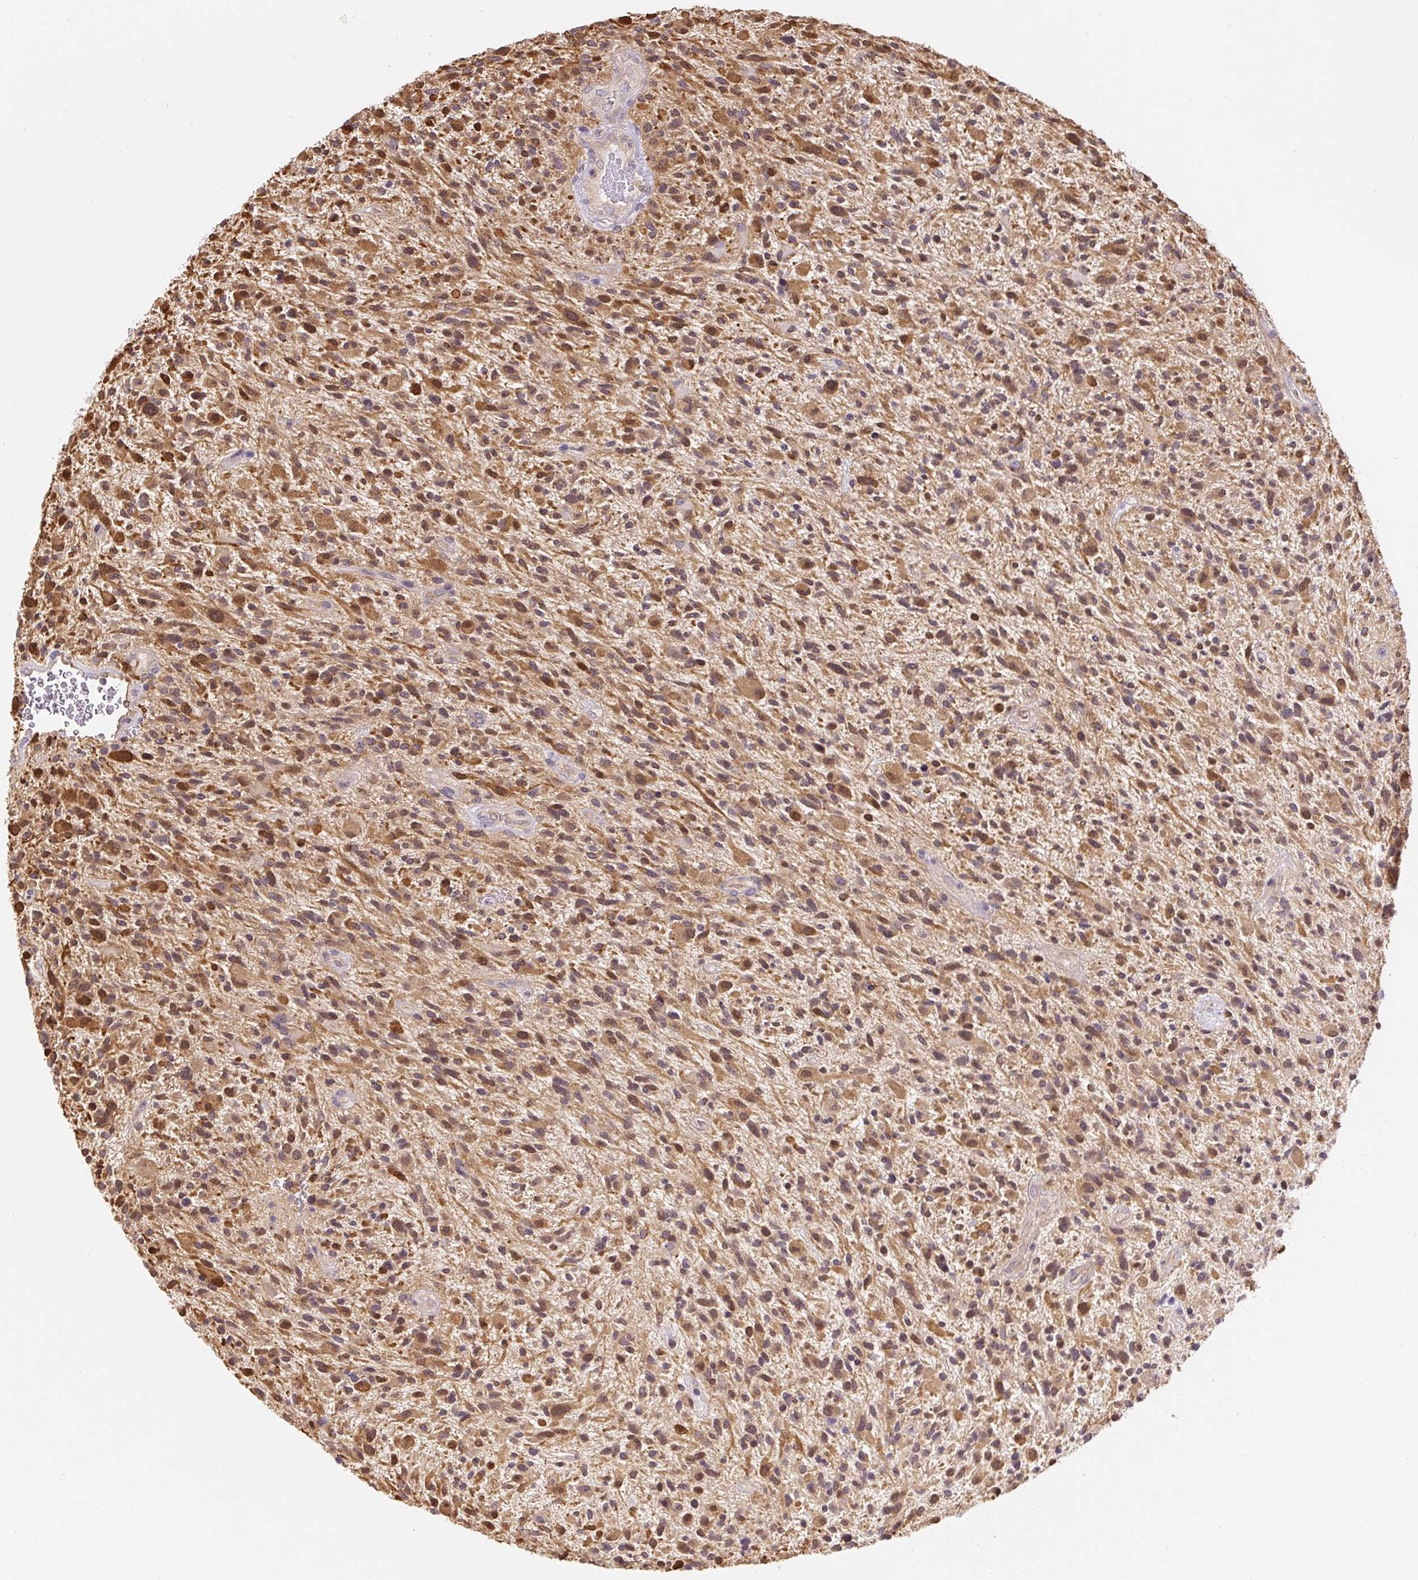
{"staining": {"intensity": "moderate", "quantity": ">75%", "location": "cytoplasmic/membranous,nuclear"}, "tissue": "glioma", "cell_type": "Tumor cells", "image_type": "cancer", "snomed": [{"axis": "morphology", "description": "Glioma, malignant, High grade"}, {"axis": "topography", "description": "Brain"}], "caption": "A brown stain highlights moderate cytoplasmic/membranous and nuclear staining of a protein in human glioma tumor cells.", "gene": "PLA2G4A", "patient": {"sex": "male", "age": 47}}